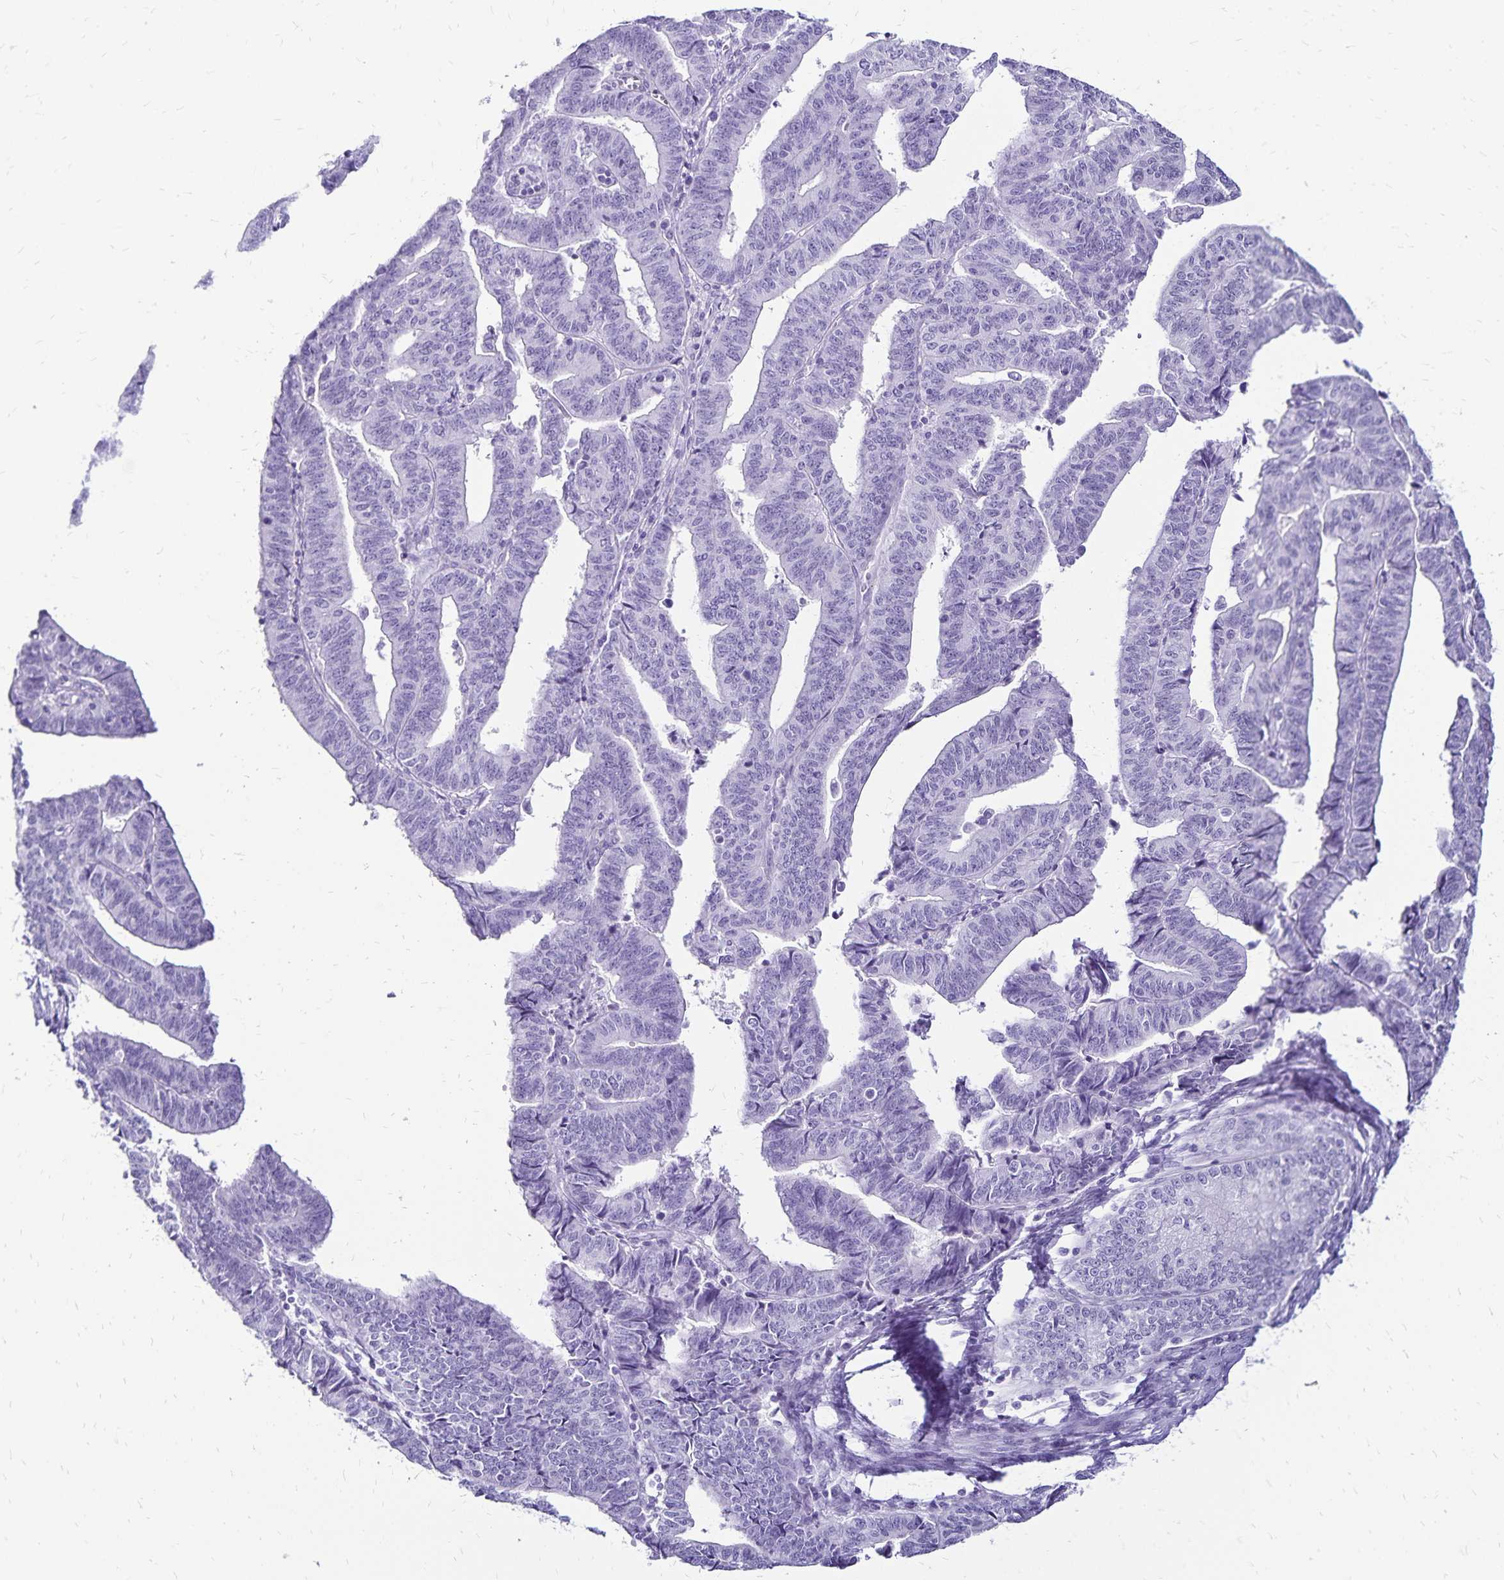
{"staining": {"intensity": "negative", "quantity": "none", "location": "none"}, "tissue": "endometrial cancer", "cell_type": "Tumor cells", "image_type": "cancer", "snomed": [{"axis": "morphology", "description": "Adenocarcinoma, NOS"}, {"axis": "topography", "description": "Endometrium"}], "caption": "Tumor cells show no significant protein staining in endometrial cancer (adenocarcinoma).", "gene": "LIN28B", "patient": {"sex": "female", "age": 65}}